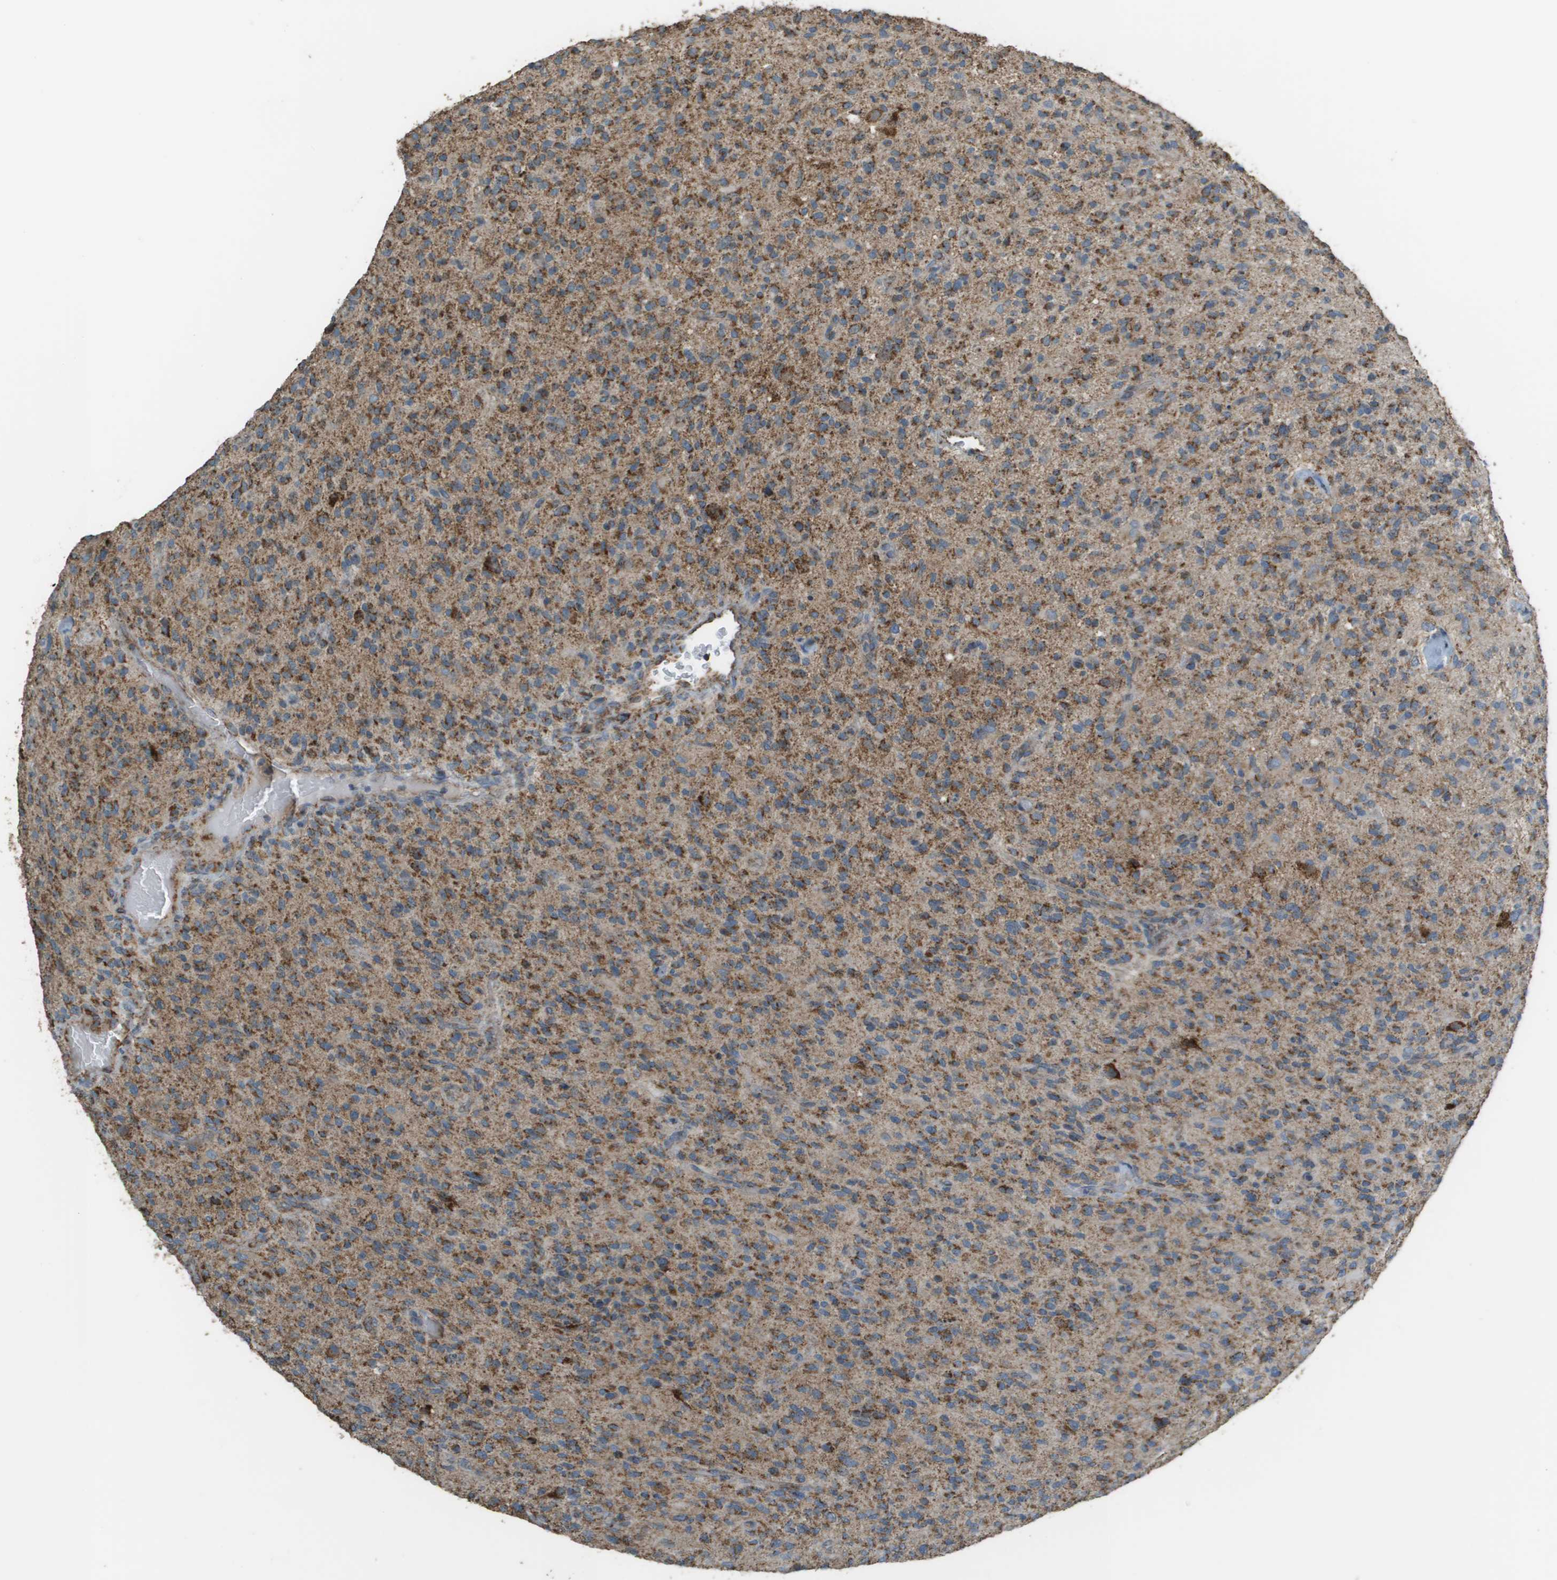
{"staining": {"intensity": "moderate", "quantity": "<25%", "location": "cytoplasmic/membranous"}, "tissue": "glioma", "cell_type": "Tumor cells", "image_type": "cancer", "snomed": [{"axis": "morphology", "description": "Glioma, malignant, High grade"}, {"axis": "topography", "description": "Brain"}], "caption": "Malignant glioma (high-grade) stained with immunohistochemistry (IHC) reveals moderate cytoplasmic/membranous positivity in approximately <25% of tumor cells.", "gene": "FH", "patient": {"sex": "male", "age": 71}}